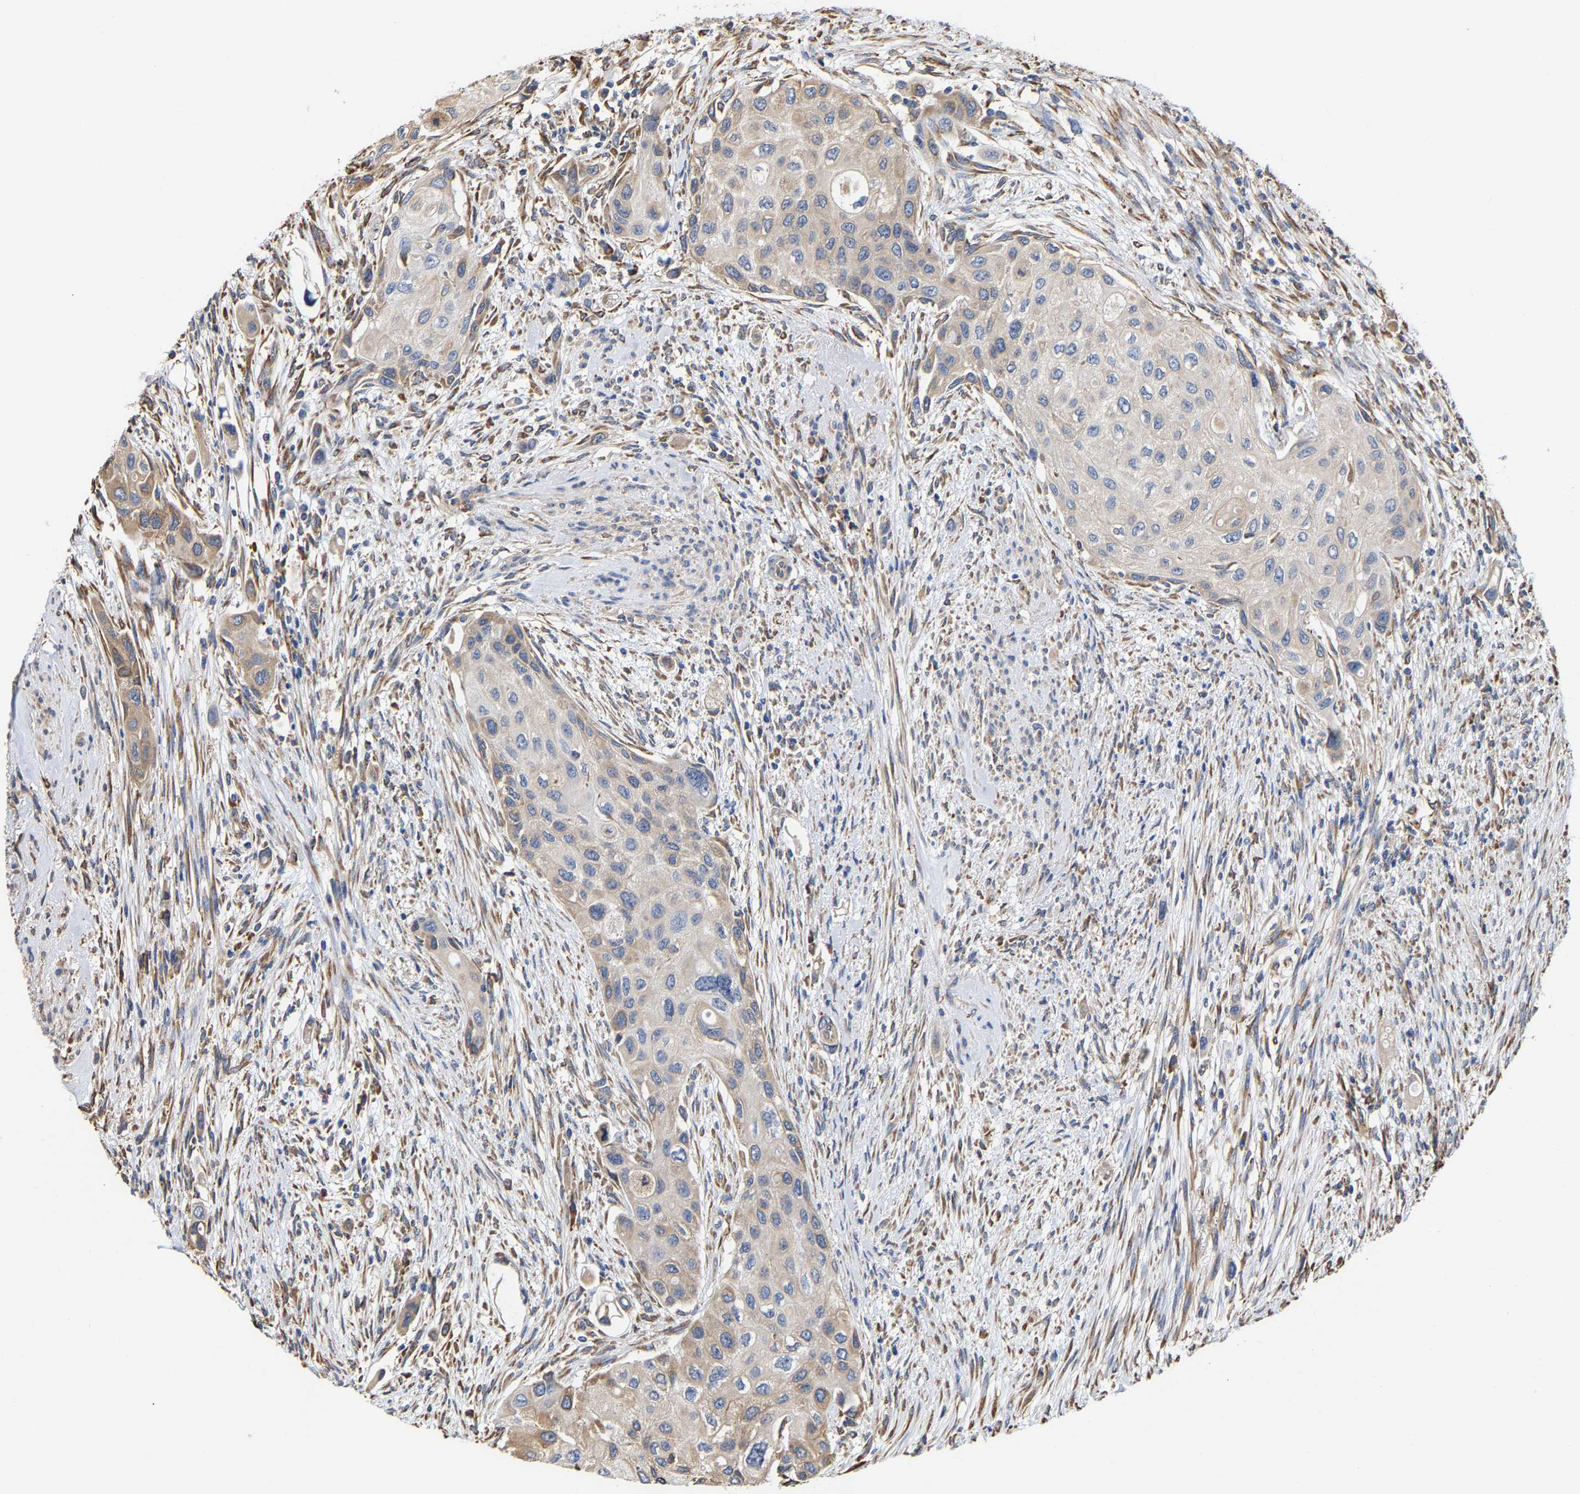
{"staining": {"intensity": "weak", "quantity": "25%-75%", "location": "cytoplasmic/membranous"}, "tissue": "urothelial cancer", "cell_type": "Tumor cells", "image_type": "cancer", "snomed": [{"axis": "morphology", "description": "Urothelial carcinoma, High grade"}, {"axis": "topography", "description": "Urinary bladder"}], "caption": "Urothelial cancer was stained to show a protein in brown. There is low levels of weak cytoplasmic/membranous positivity in about 25%-75% of tumor cells.", "gene": "ARAP1", "patient": {"sex": "female", "age": 56}}